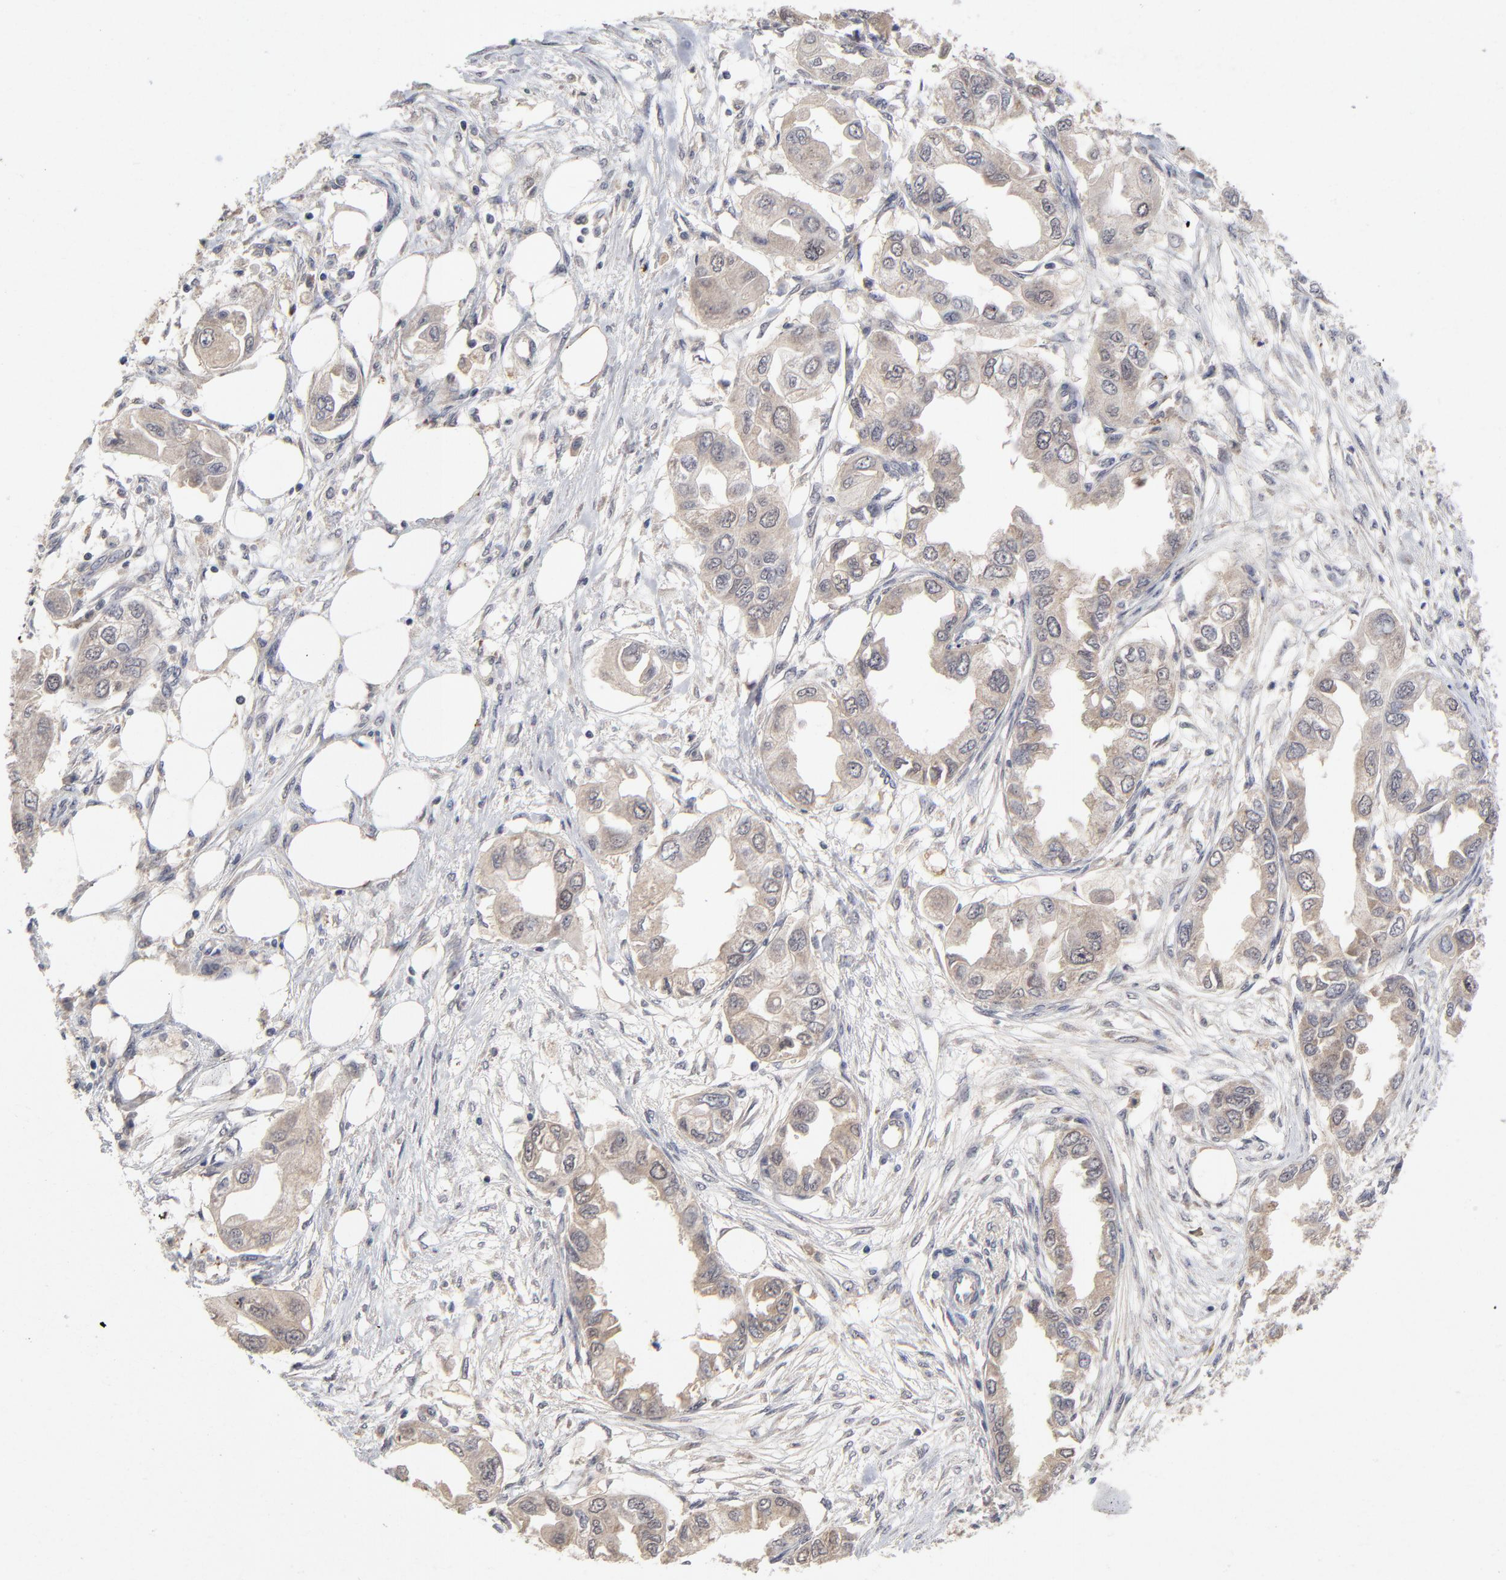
{"staining": {"intensity": "weak", "quantity": ">75%", "location": "cytoplasmic/membranous"}, "tissue": "endometrial cancer", "cell_type": "Tumor cells", "image_type": "cancer", "snomed": [{"axis": "morphology", "description": "Adenocarcinoma, NOS"}, {"axis": "topography", "description": "Endometrium"}], "caption": "Endometrial adenocarcinoma stained with a protein marker reveals weak staining in tumor cells.", "gene": "WSB1", "patient": {"sex": "female", "age": 67}}